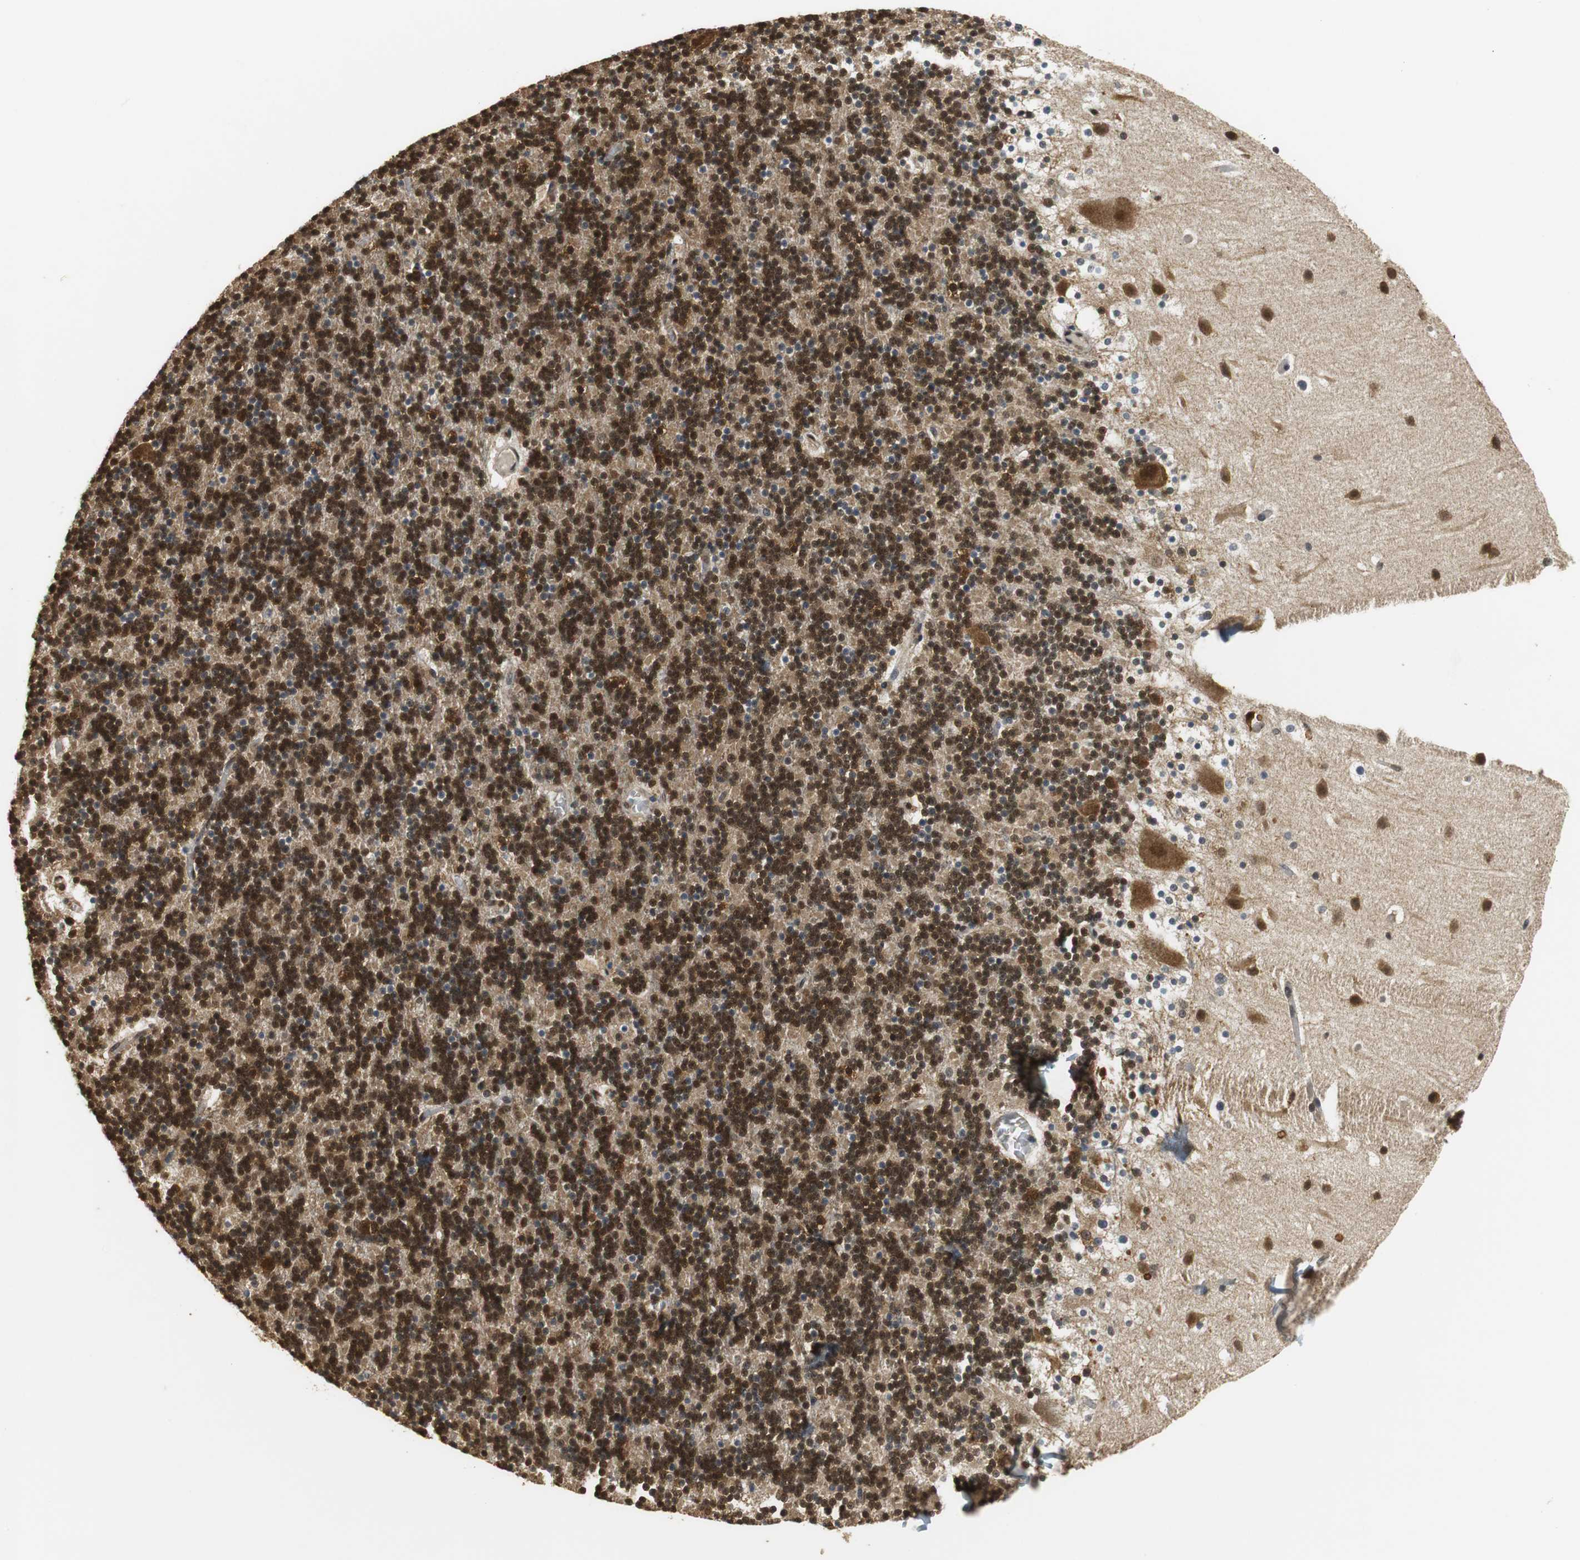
{"staining": {"intensity": "strong", "quantity": ">75%", "location": "cytoplasmic/membranous,nuclear"}, "tissue": "cerebellum", "cell_type": "Cells in granular layer", "image_type": "normal", "snomed": [{"axis": "morphology", "description": "Normal tissue, NOS"}, {"axis": "topography", "description": "Cerebellum"}], "caption": "This photomicrograph demonstrates IHC staining of unremarkable cerebellum, with high strong cytoplasmic/membranous,nuclear expression in approximately >75% of cells in granular layer.", "gene": "UBQLN2", "patient": {"sex": "male", "age": 45}}